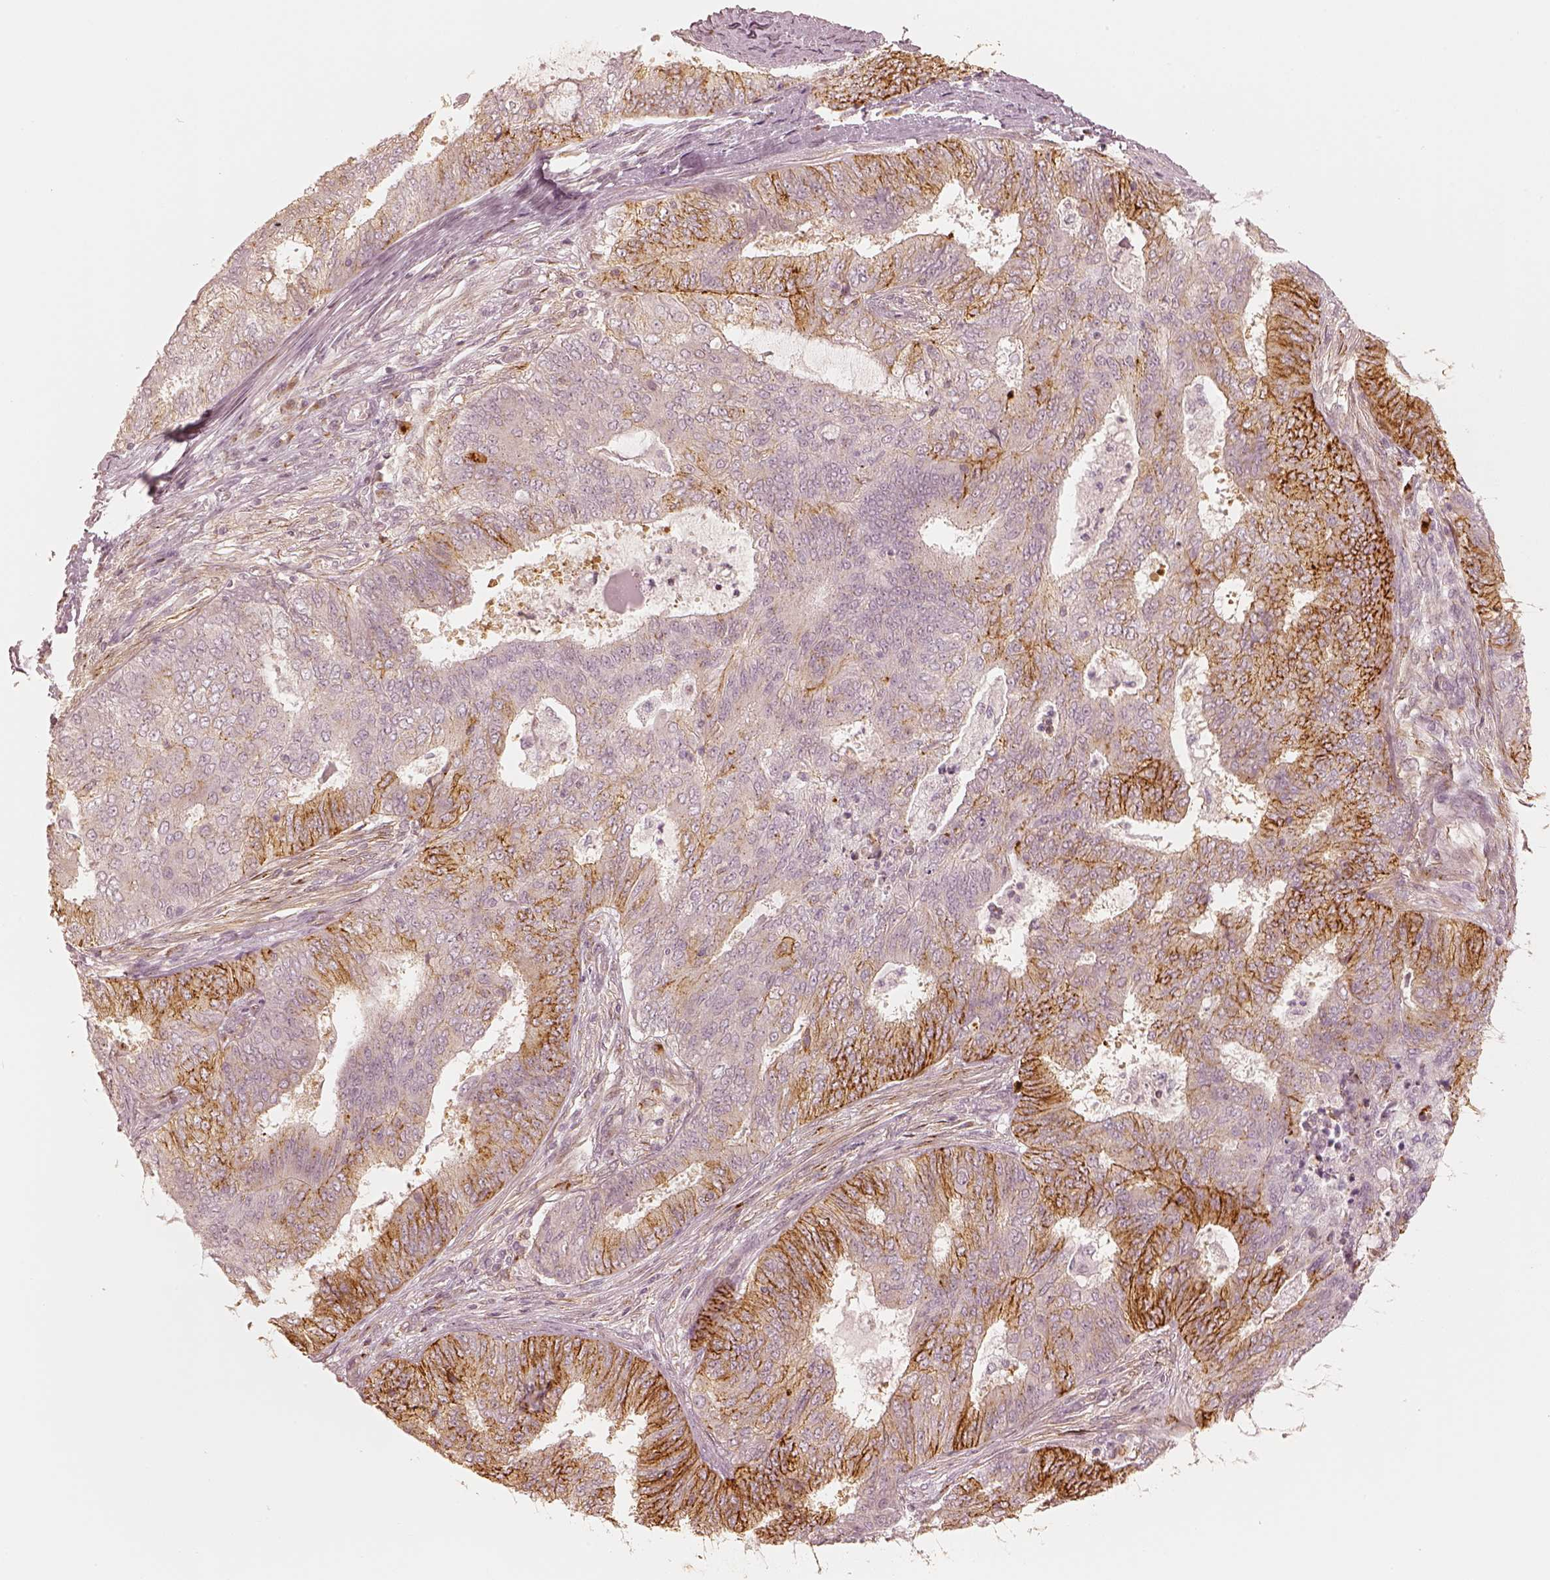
{"staining": {"intensity": "moderate", "quantity": "<25%", "location": "cytoplasmic/membranous"}, "tissue": "endometrial cancer", "cell_type": "Tumor cells", "image_type": "cancer", "snomed": [{"axis": "morphology", "description": "Adenocarcinoma, NOS"}, {"axis": "topography", "description": "Endometrium"}], "caption": "Immunohistochemistry micrograph of human endometrial cancer (adenocarcinoma) stained for a protein (brown), which displays low levels of moderate cytoplasmic/membranous positivity in approximately <25% of tumor cells.", "gene": "GORASP2", "patient": {"sex": "female", "age": 62}}